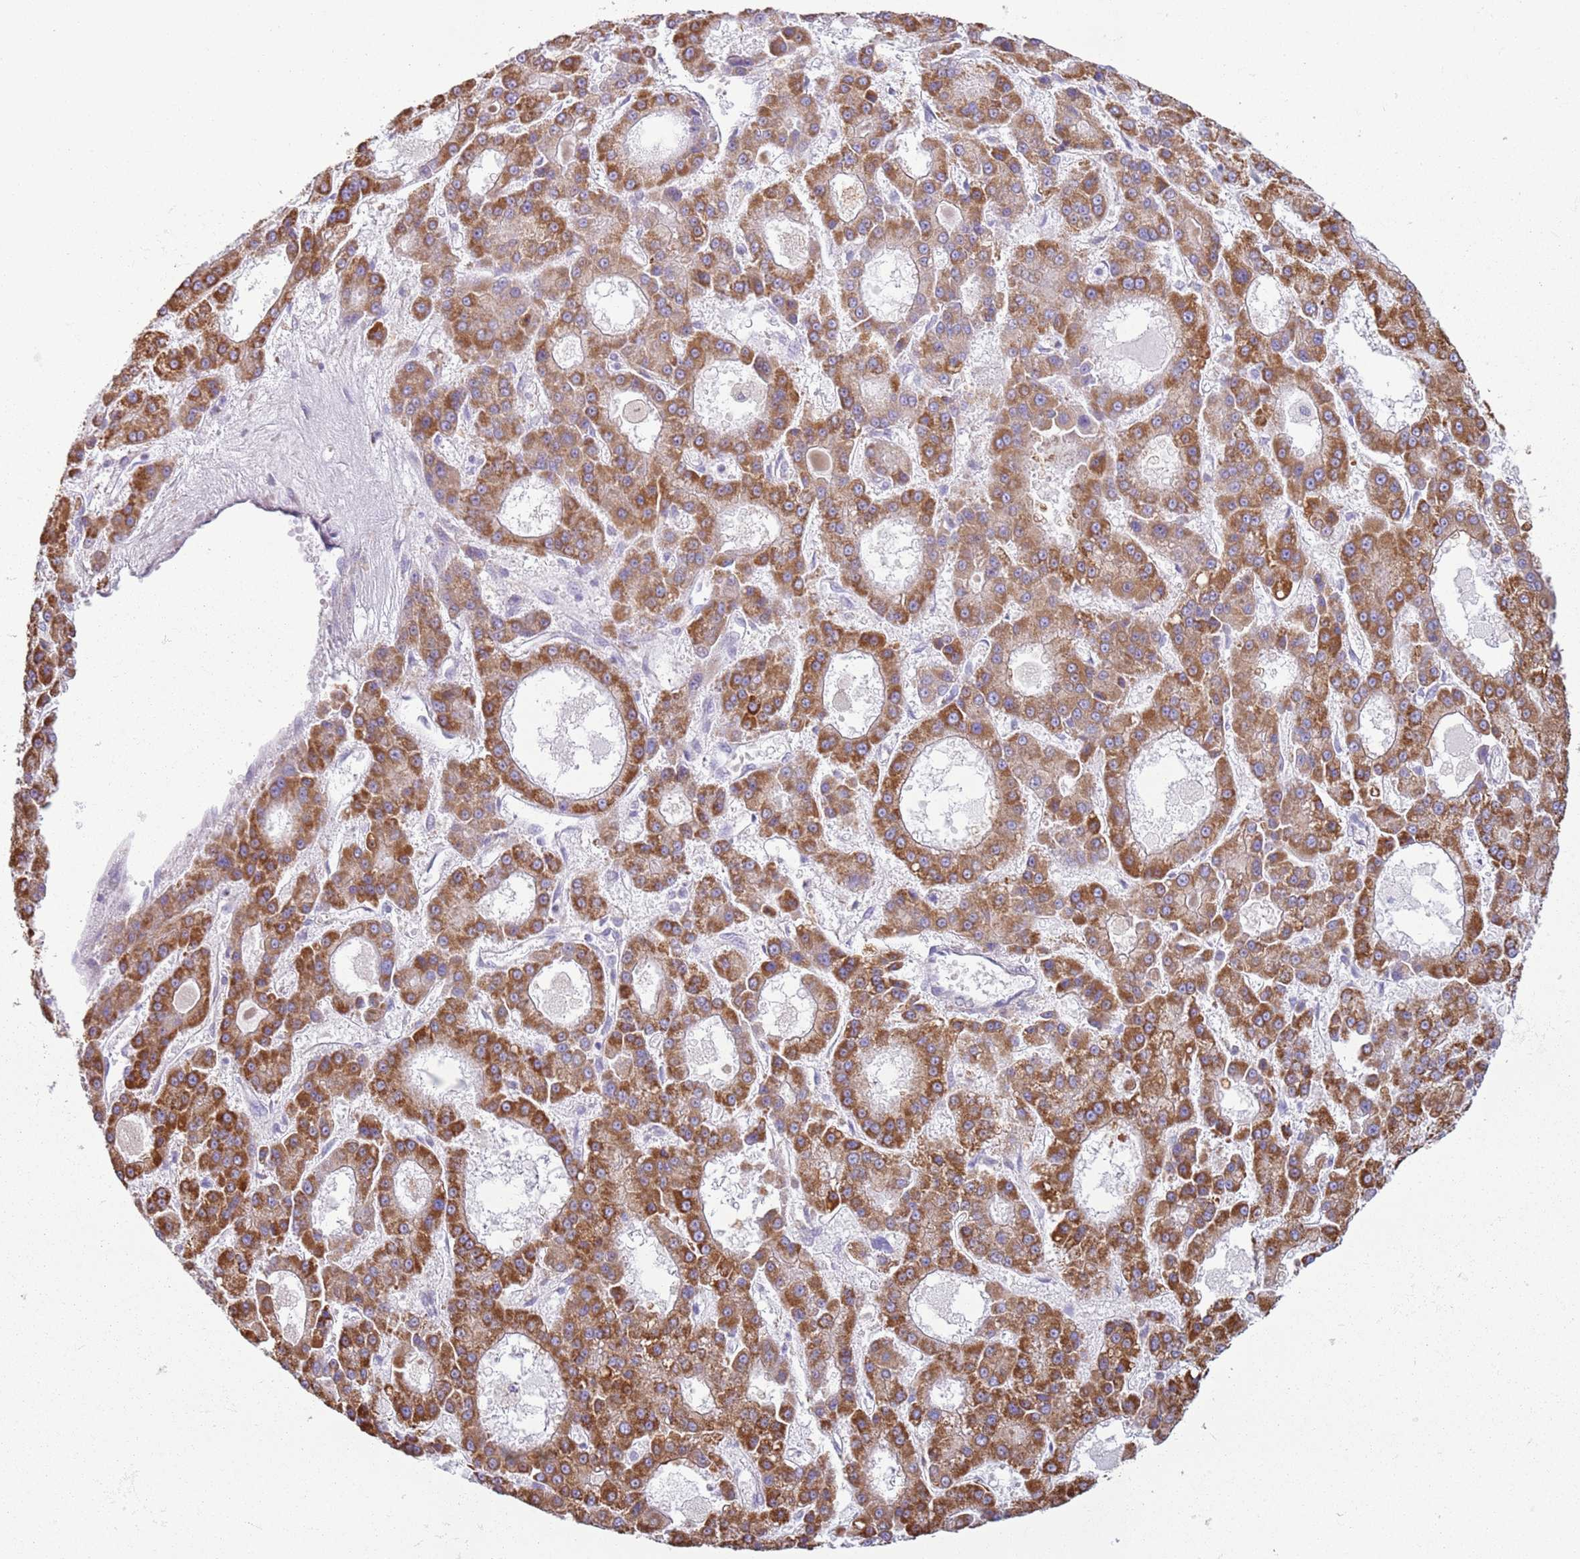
{"staining": {"intensity": "strong", "quantity": ">75%", "location": "cytoplasmic/membranous"}, "tissue": "liver cancer", "cell_type": "Tumor cells", "image_type": "cancer", "snomed": [{"axis": "morphology", "description": "Carcinoma, Hepatocellular, NOS"}, {"axis": "topography", "description": "Liver"}], "caption": "About >75% of tumor cells in liver cancer (hepatocellular carcinoma) show strong cytoplasmic/membranous protein positivity as visualized by brown immunohistochemical staining.", "gene": "OAF", "patient": {"sex": "male", "age": 70}}